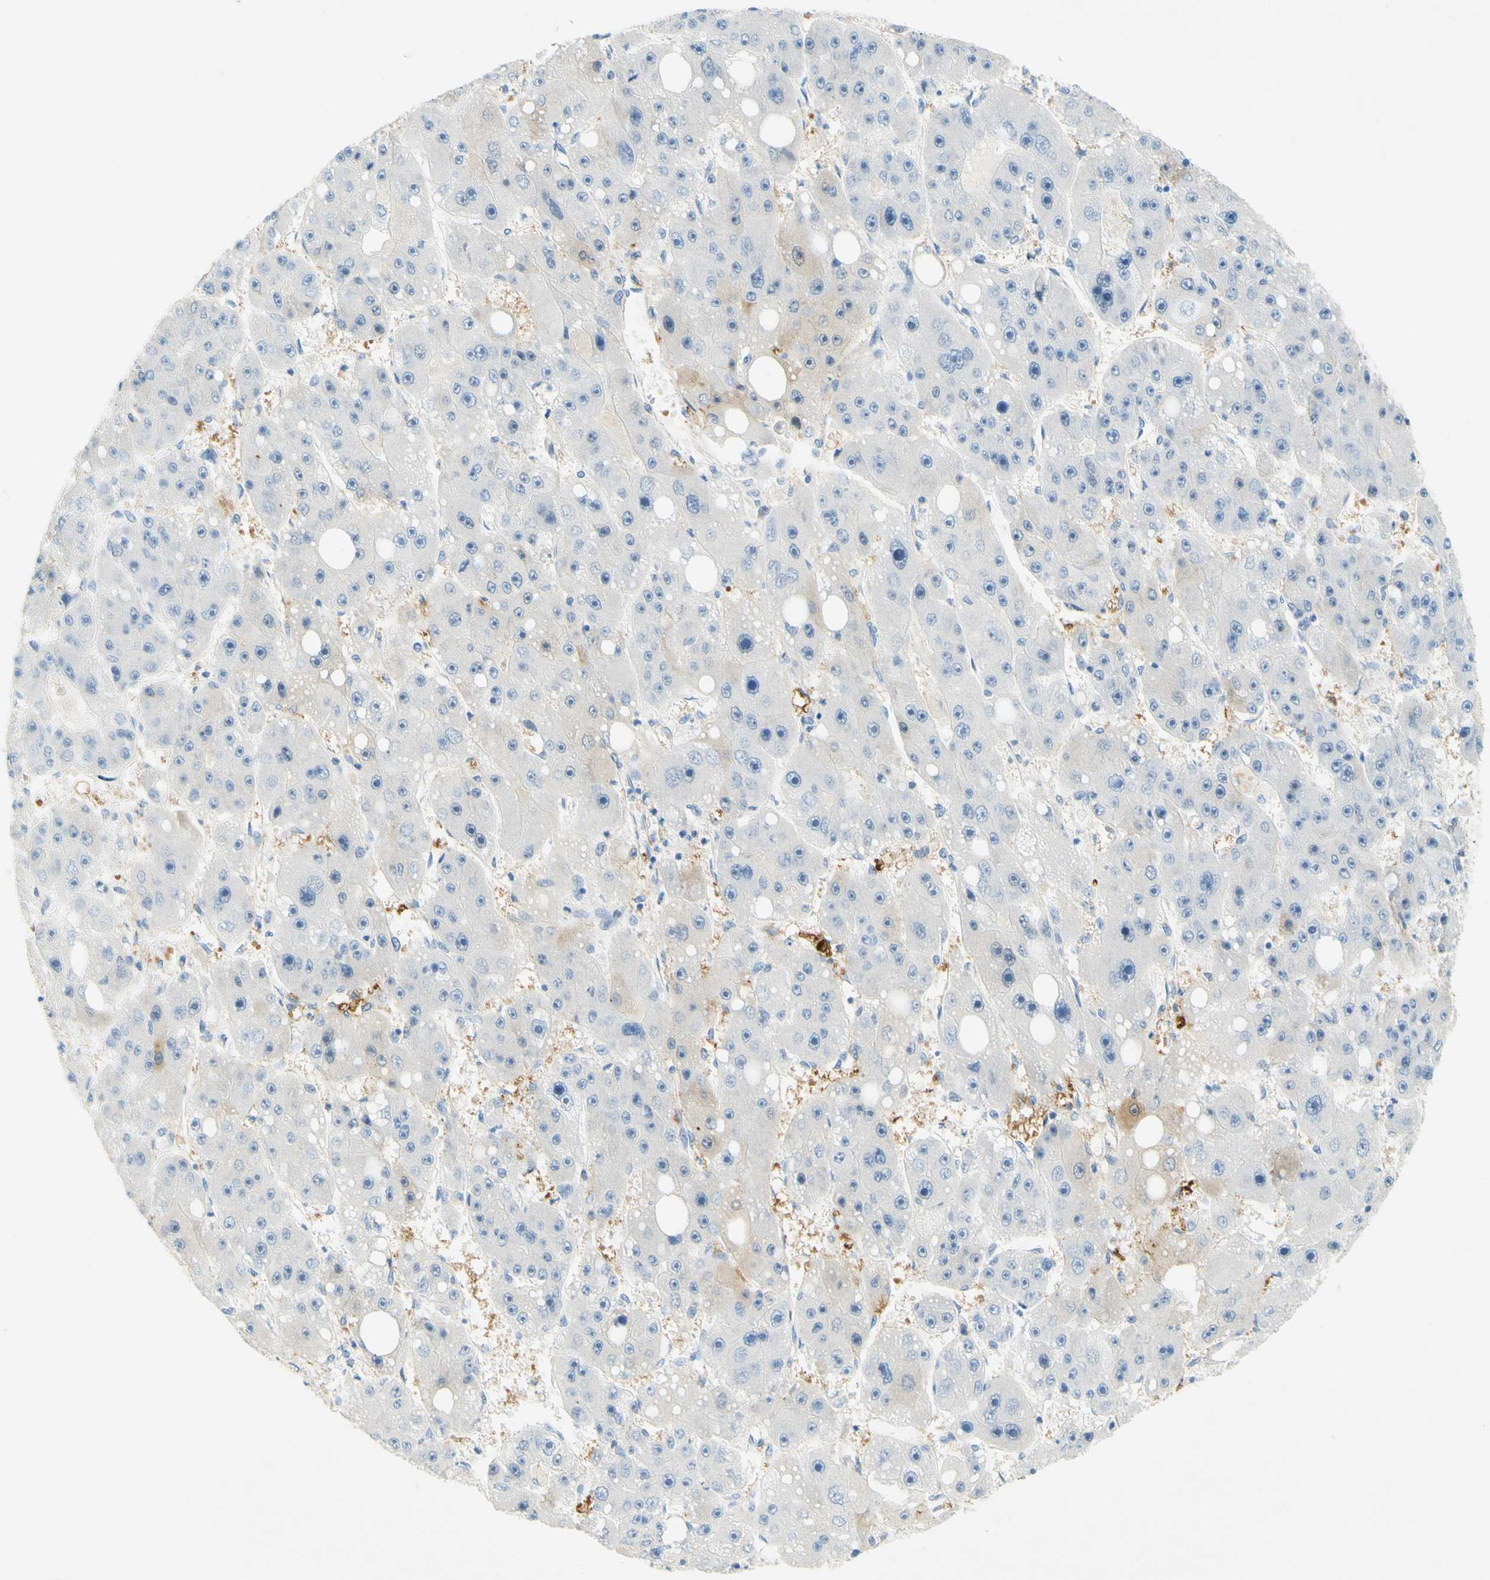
{"staining": {"intensity": "negative", "quantity": "none", "location": "none"}, "tissue": "liver cancer", "cell_type": "Tumor cells", "image_type": "cancer", "snomed": [{"axis": "morphology", "description": "Carcinoma, Hepatocellular, NOS"}, {"axis": "topography", "description": "Liver"}], "caption": "Immunohistochemistry (IHC) micrograph of liver hepatocellular carcinoma stained for a protein (brown), which displays no expression in tumor cells.", "gene": "ENTREP2", "patient": {"sex": "female", "age": 61}}